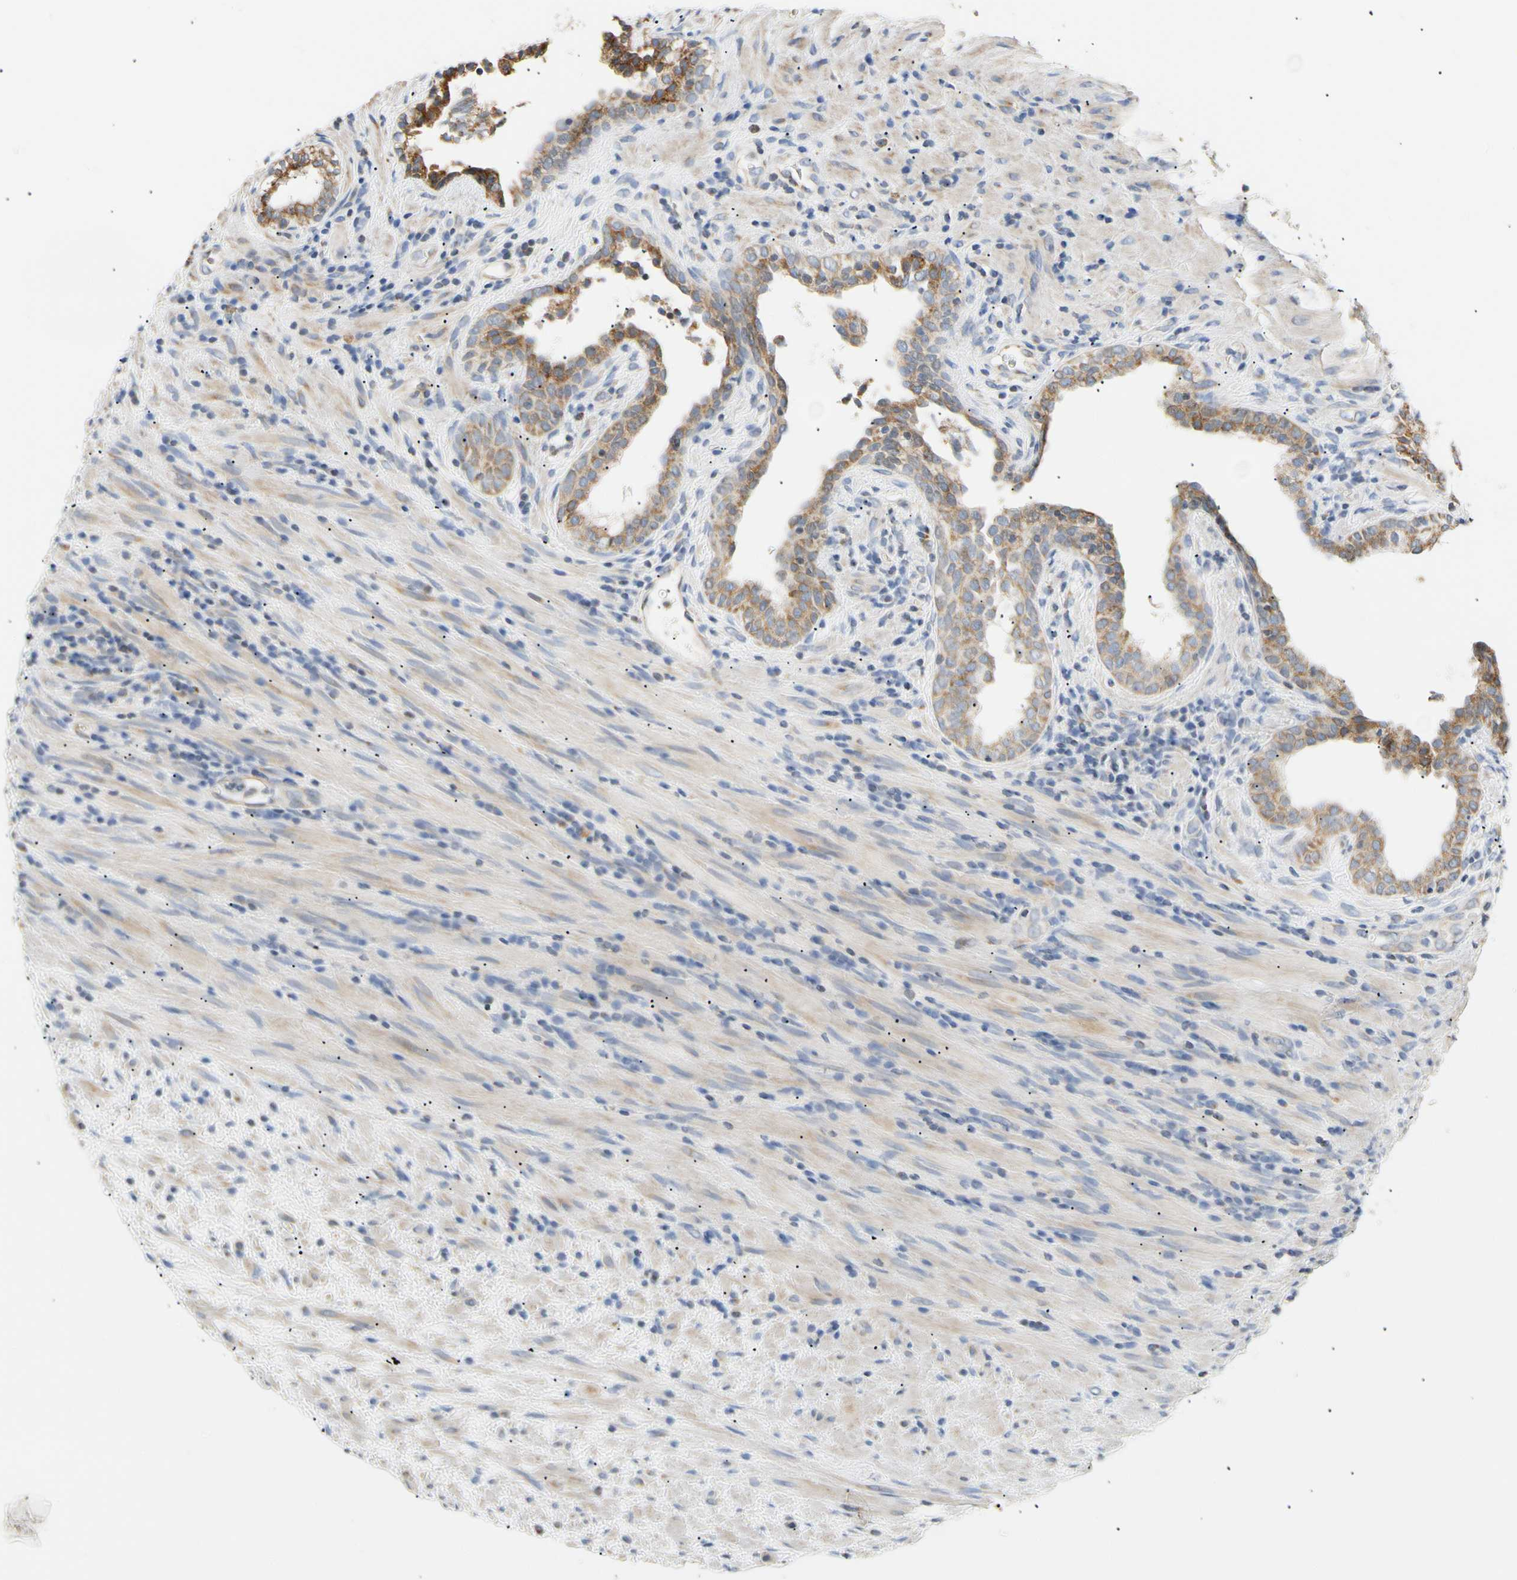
{"staining": {"intensity": "moderate", "quantity": ">75%", "location": "cytoplasmic/membranous"}, "tissue": "prostate", "cell_type": "Glandular cells", "image_type": "normal", "snomed": [{"axis": "morphology", "description": "Normal tissue, NOS"}, {"axis": "topography", "description": "Prostate"}], "caption": "DAB immunohistochemical staining of unremarkable prostate demonstrates moderate cytoplasmic/membranous protein staining in approximately >75% of glandular cells.", "gene": "PLGRKT", "patient": {"sex": "male", "age": 76}}